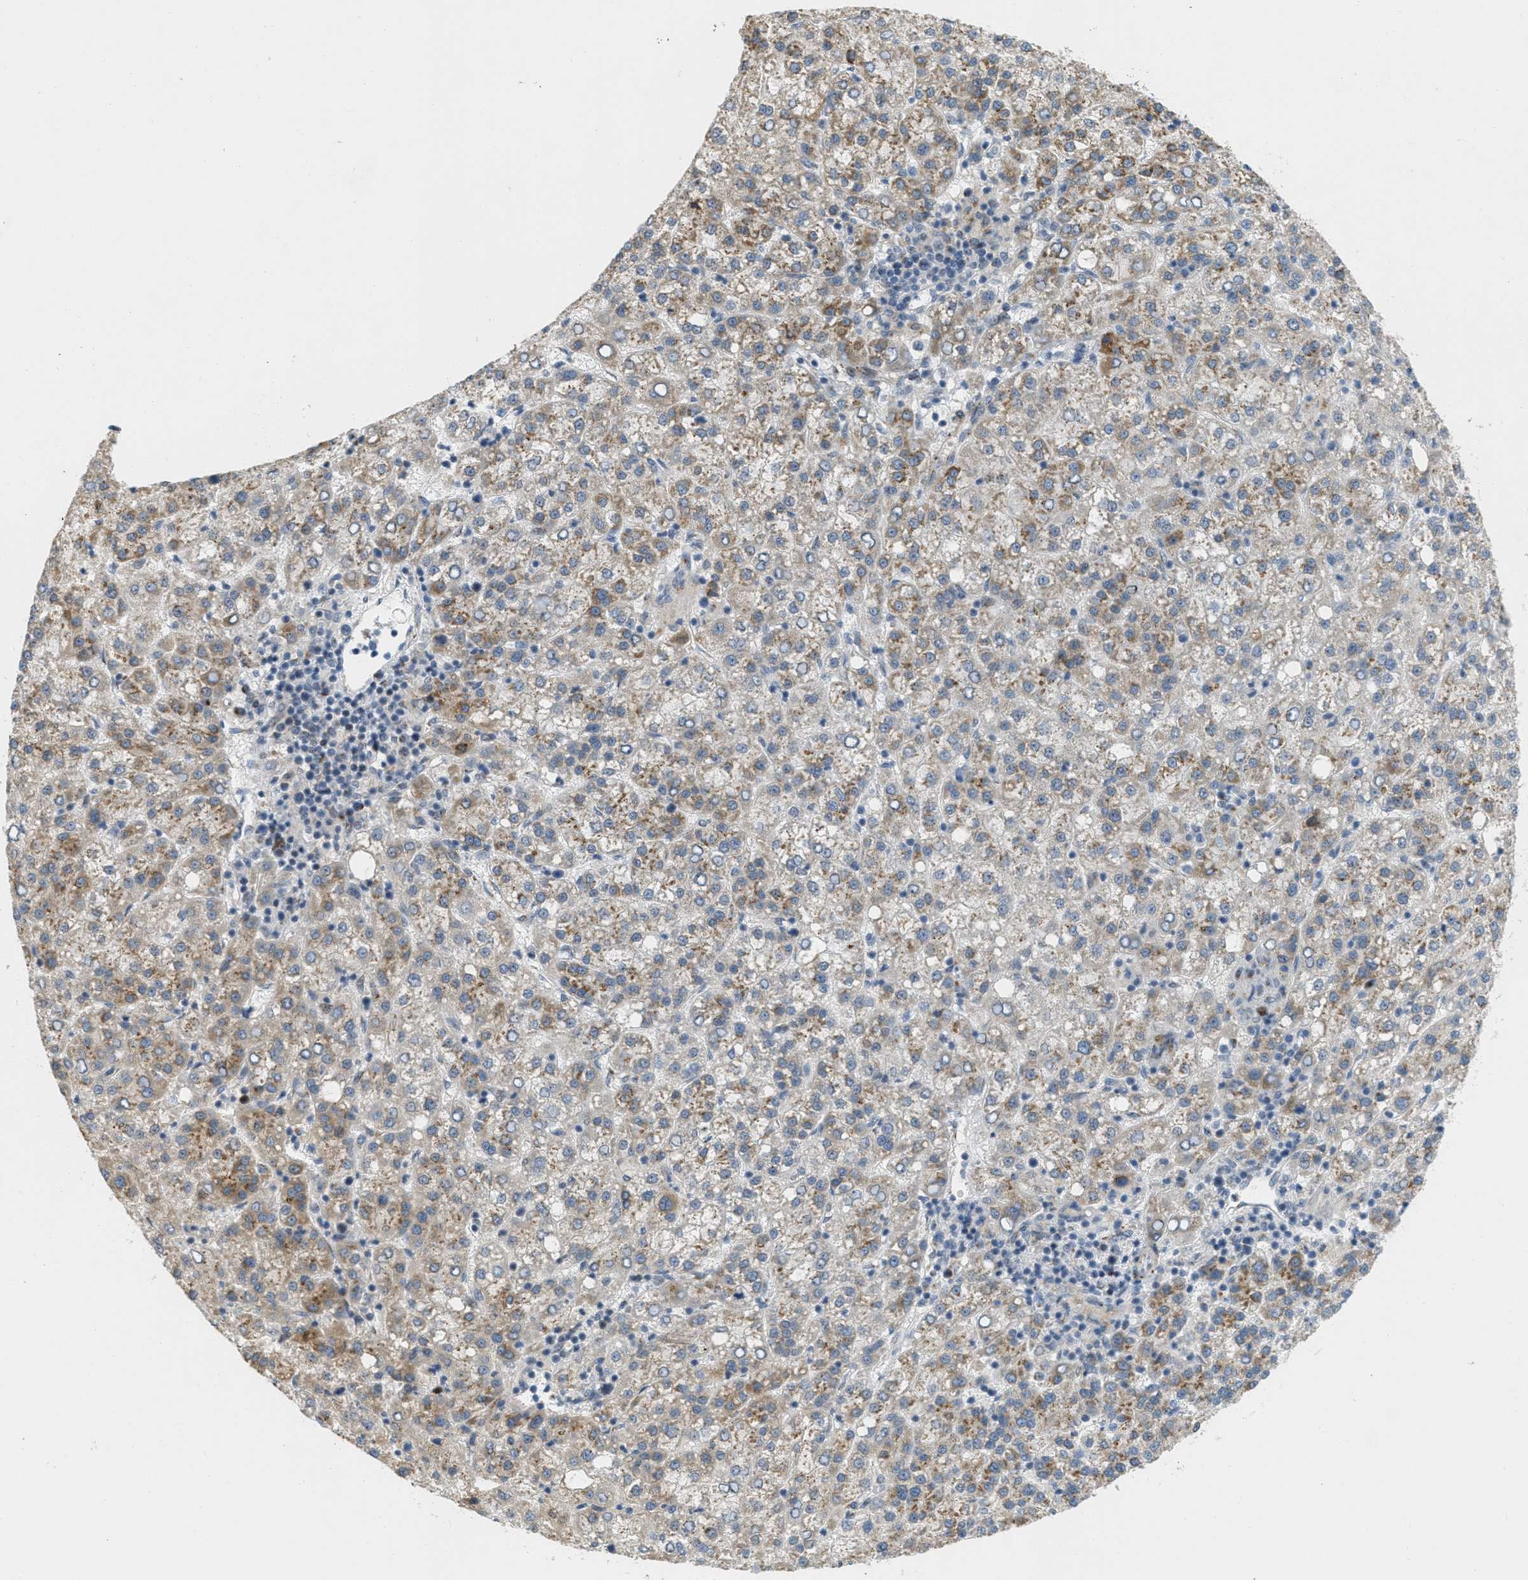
{"staining": {"intensity": "moderate", "quantity": ">75%", "location": "cytoplasmic/membranous"}, "tissue": "liver cancer", "cell_type": "Tumor cells", "image_type": "cancer", "snomed": [{"axis": "morphology", "description": "Carcinoma, Hepatocellular, NOS"}, {"axis": "topography", "description": "Liver"}], "caption": "Protein analysis of hepatocellular carcinoma (liver) tissue demonstrates moderate cytoplasmic/membranous expression in about >75% of tumor cells.", "gene": "ZFPL1", "patient": {"sex": "female", "age": 58}}